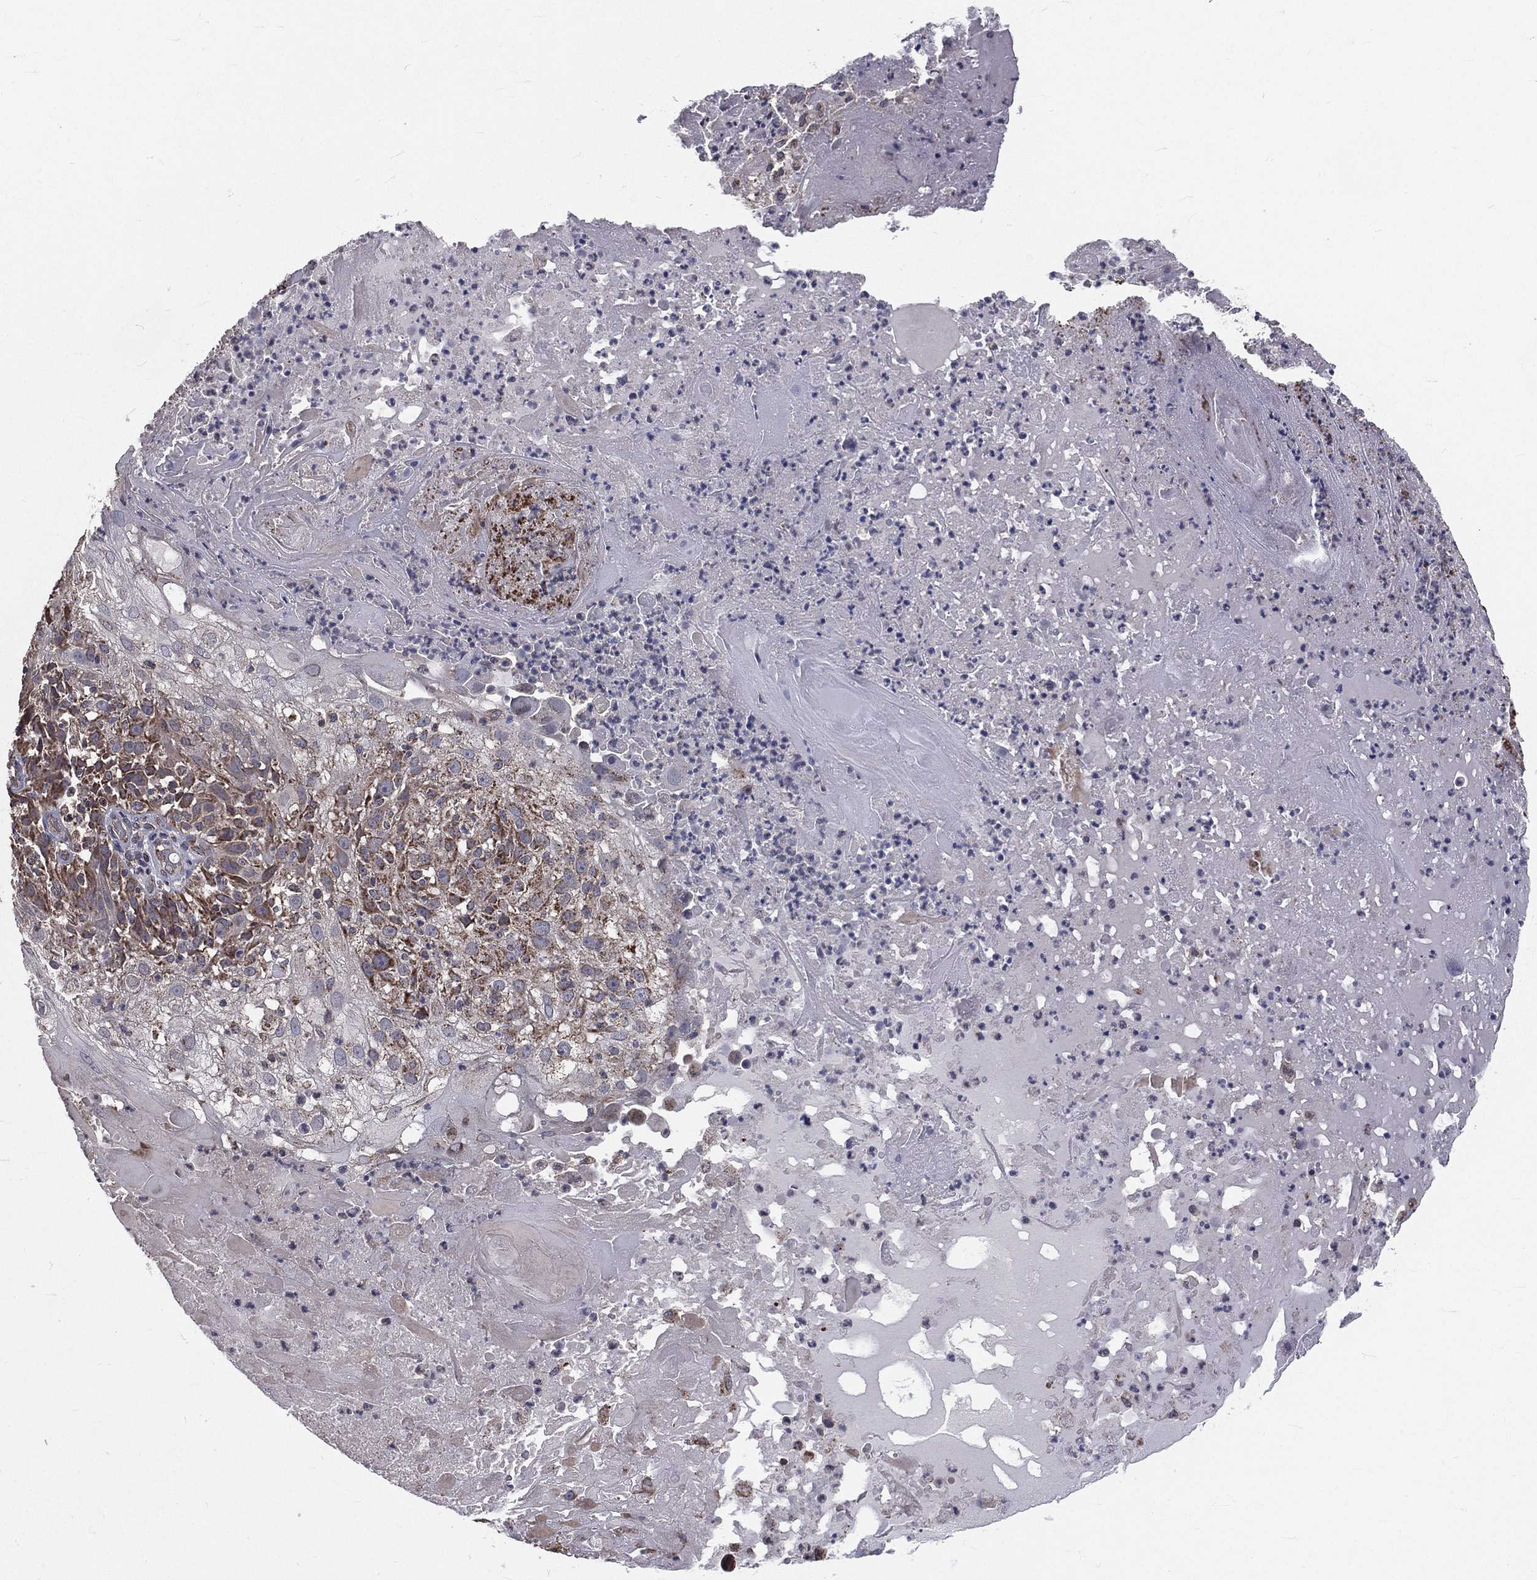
{"staining": {"intensity": "moderate", "quantity": "<25%", "location": "cytoplasmic/membranous"}, "tissue": "skin cancer", "cell_type": "Tumor cells", "image_type": "cancer", "snomed": [{"axis": "morphology", "description": "Normal tissue, NOS"}, {"axis": "morphology", "description": "Squamous cell carcinoma, NOS"}, {"axis": "topography", "description": "Skin"}], "caption": "IHC (DAB (3,3'-diaminobenzidine)) staining of human skin cancer exhibits moderate cytoplasmic/membranous protein expression in approximately <25% of tumor cells.", "gene": "MRPL46", "patient": {"sex": "female", "age": 83}}